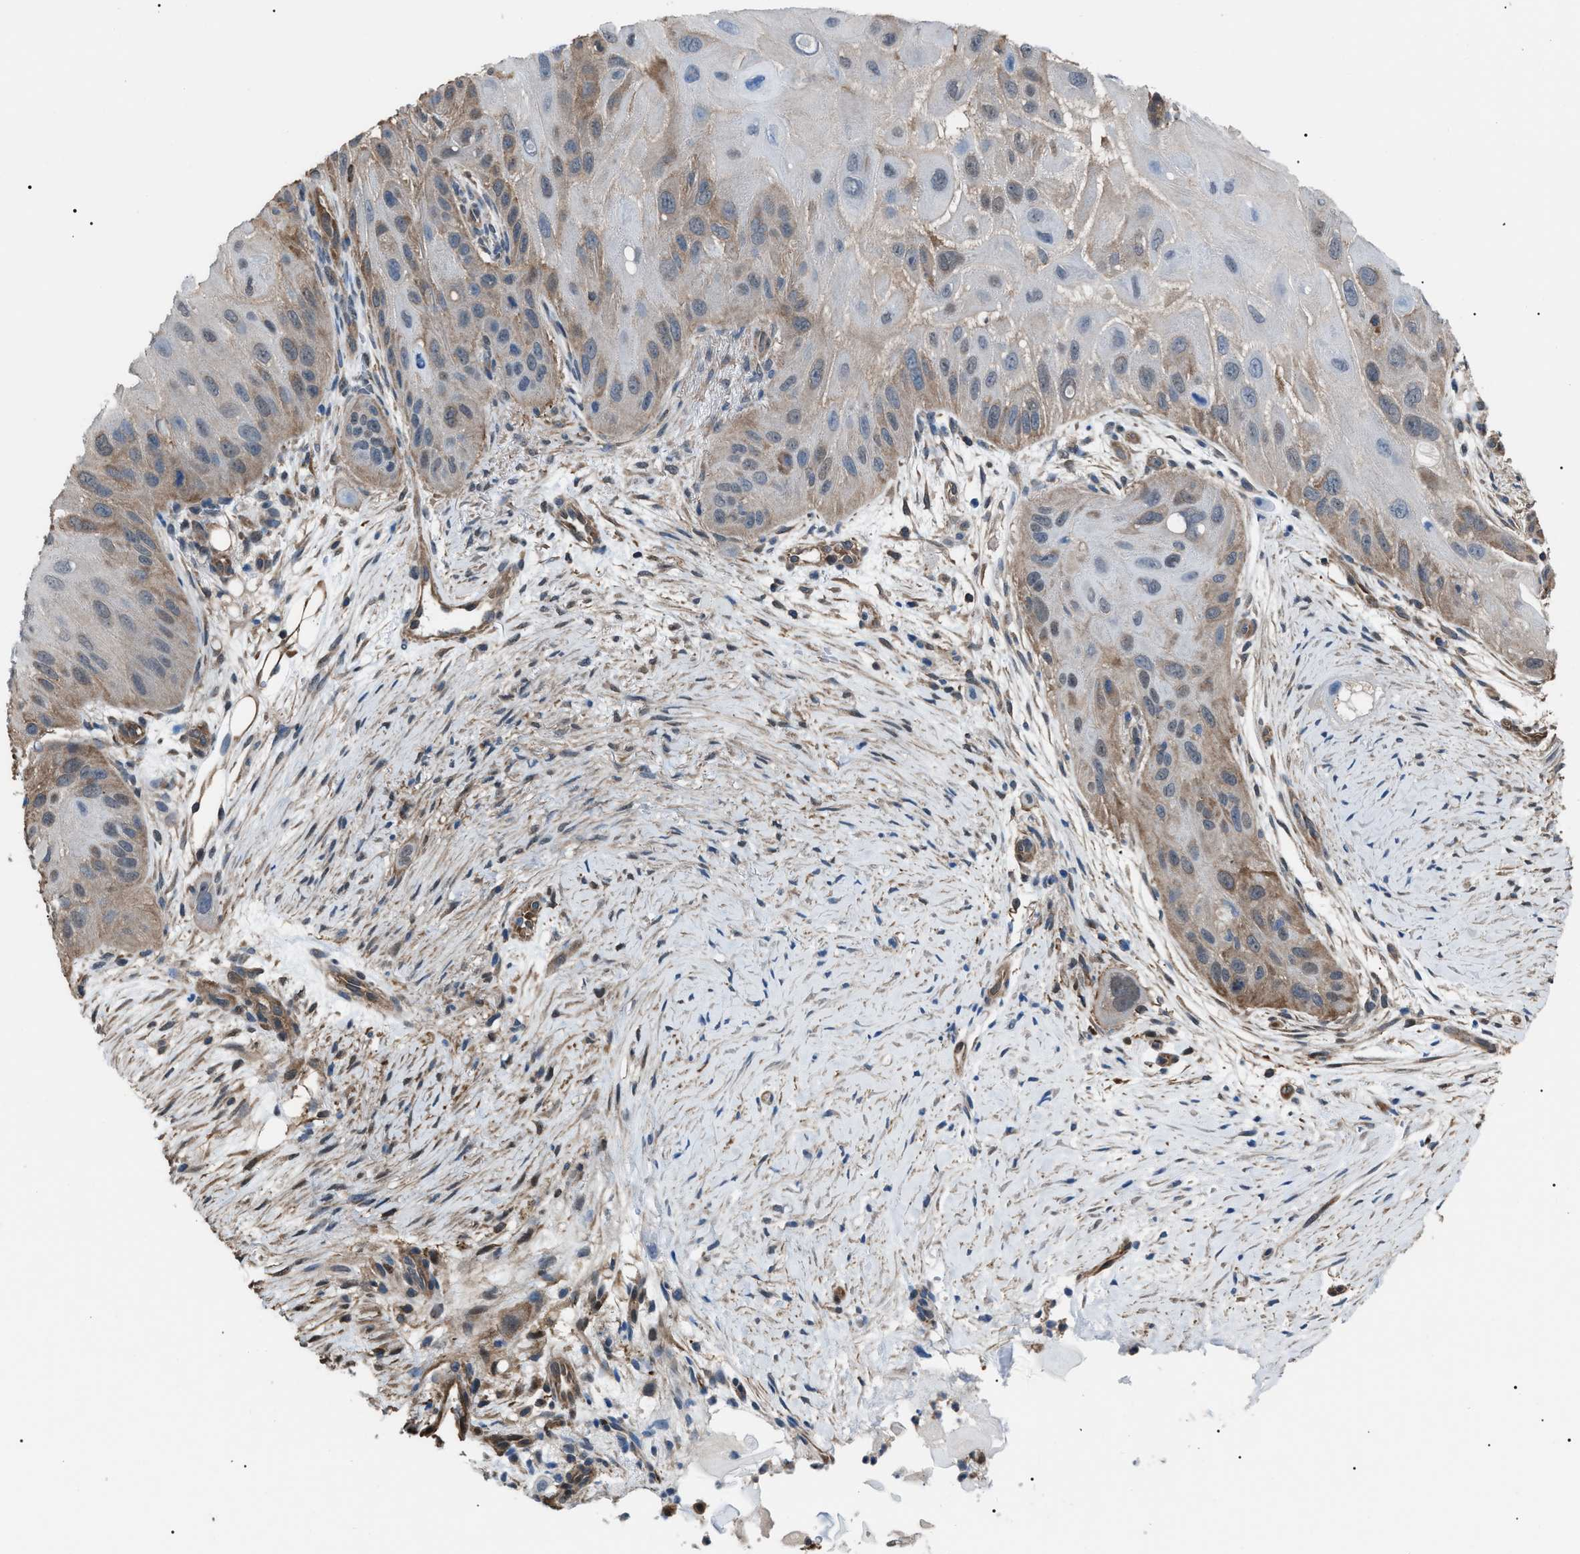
{"staining": {"intensity": "moderate", "quantity": "<25%", "location": "cytoplasmic/membranous"}, "tissue": "skin cancer", "cell_type": "Tumor cells", "image_type": "cancer", "snomed": [{"axis": "morphology", "description": "Squamous cell carcinoma, NOS"}, {"axis": "topography", "description": "Skin"}], "caption": "This is an image of immunohistochemistry (IHC) staining of skin cancer (squamous cell carcinoma), which shows moderate staining in the cytoplasmic/membranous of tumor cells.", "gene": "PDCD5", "patient": {"sex": "female", "age": 77}}